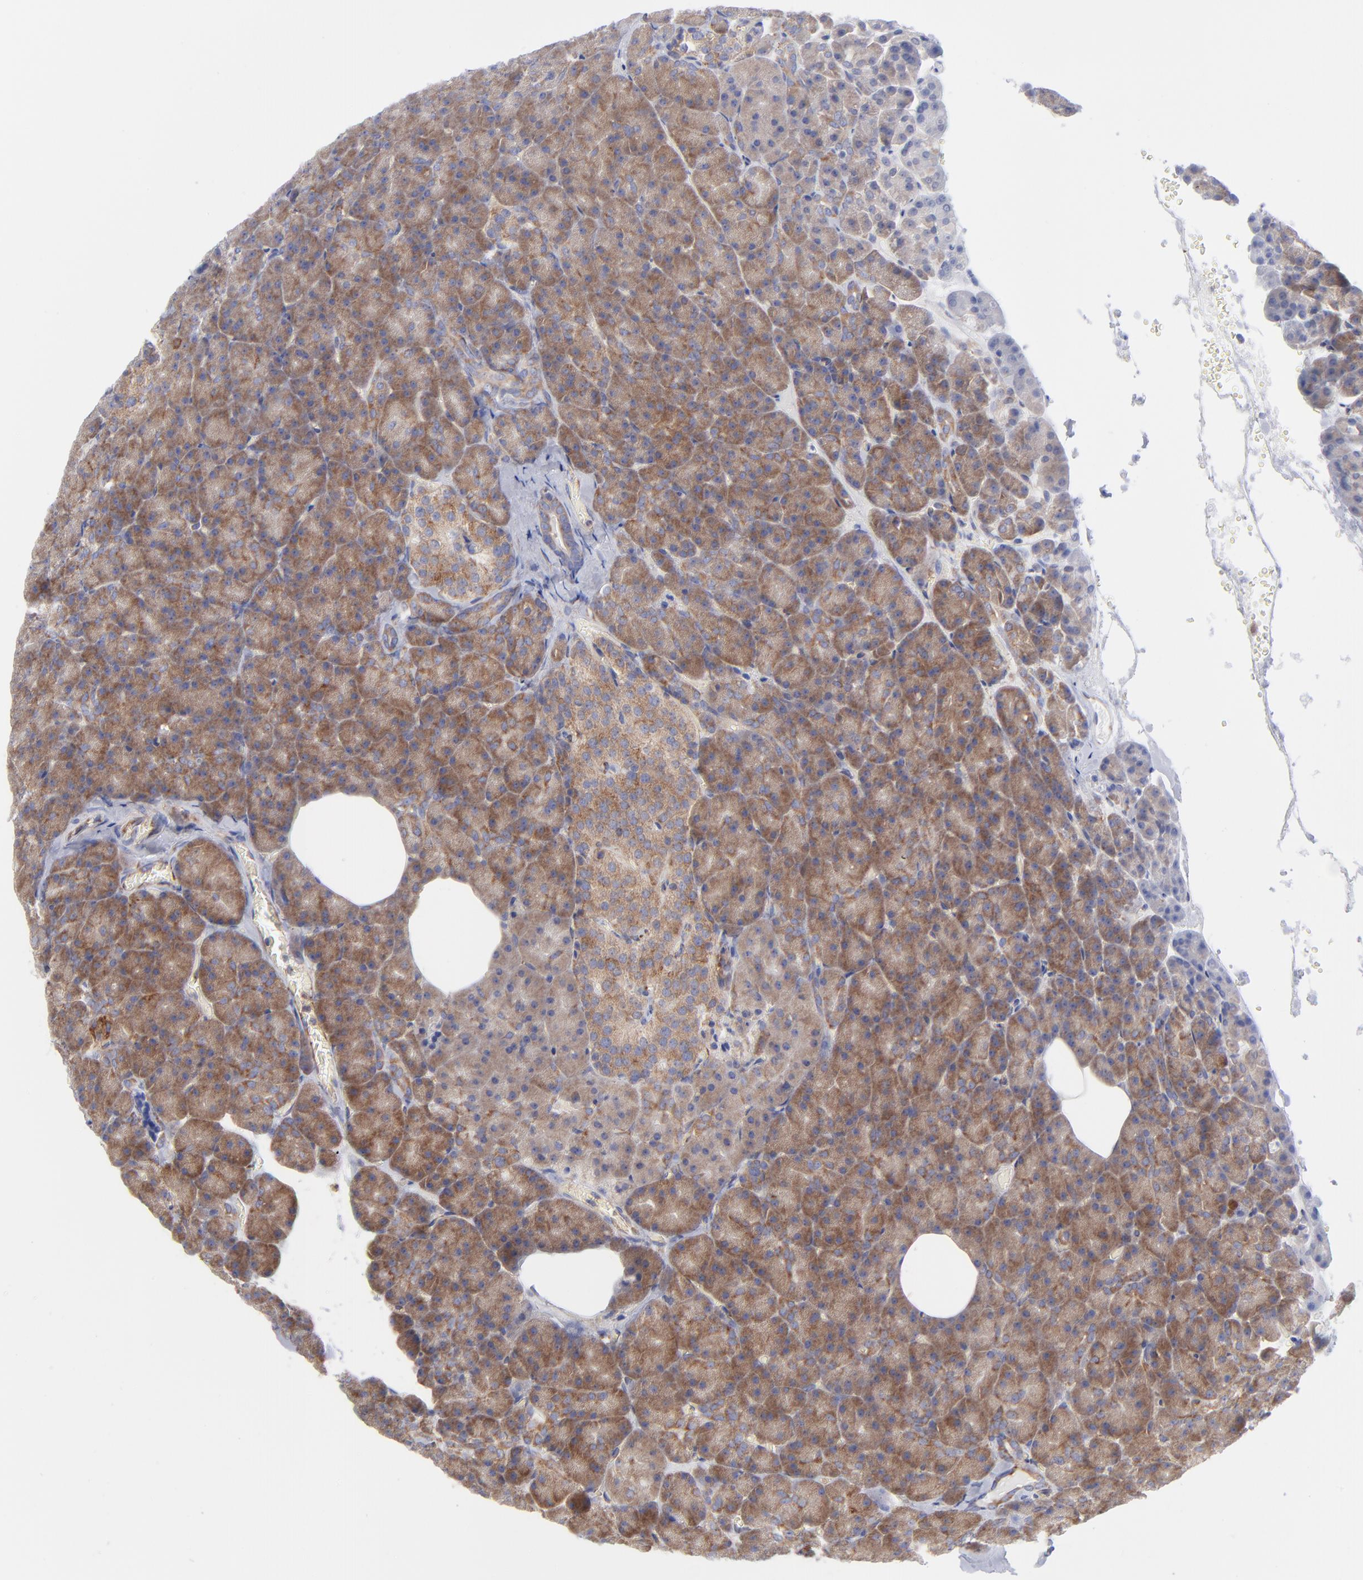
{"staining": {"intensity": "moderate", "quantity": ">75%", "location": "cytoplasmic/membranous"}, "tissue": "pancreas", "cell_type": "Exocrine glandular cells", "image_type": "normal", "snomed": [{"axis": "morphology", "description": "Normal tissue, NOS"}, {"axis": "topography", "description": "Pancreas"}], "caption": "Immunohistochemistry of unremarkable human pancreas displays medium levels of moderate cytoplasmic/membranous staining in approximately >75% of exocrine glandular cells. The protein of interest is stained brown, and the nuclei are stained in blue (DAB (3,3'-diaminobenzidine) IHC with brightfield microscopy, high magnification).", "gene": "EIF2AK2", "patient": {"sex": "female", "age": 35}}